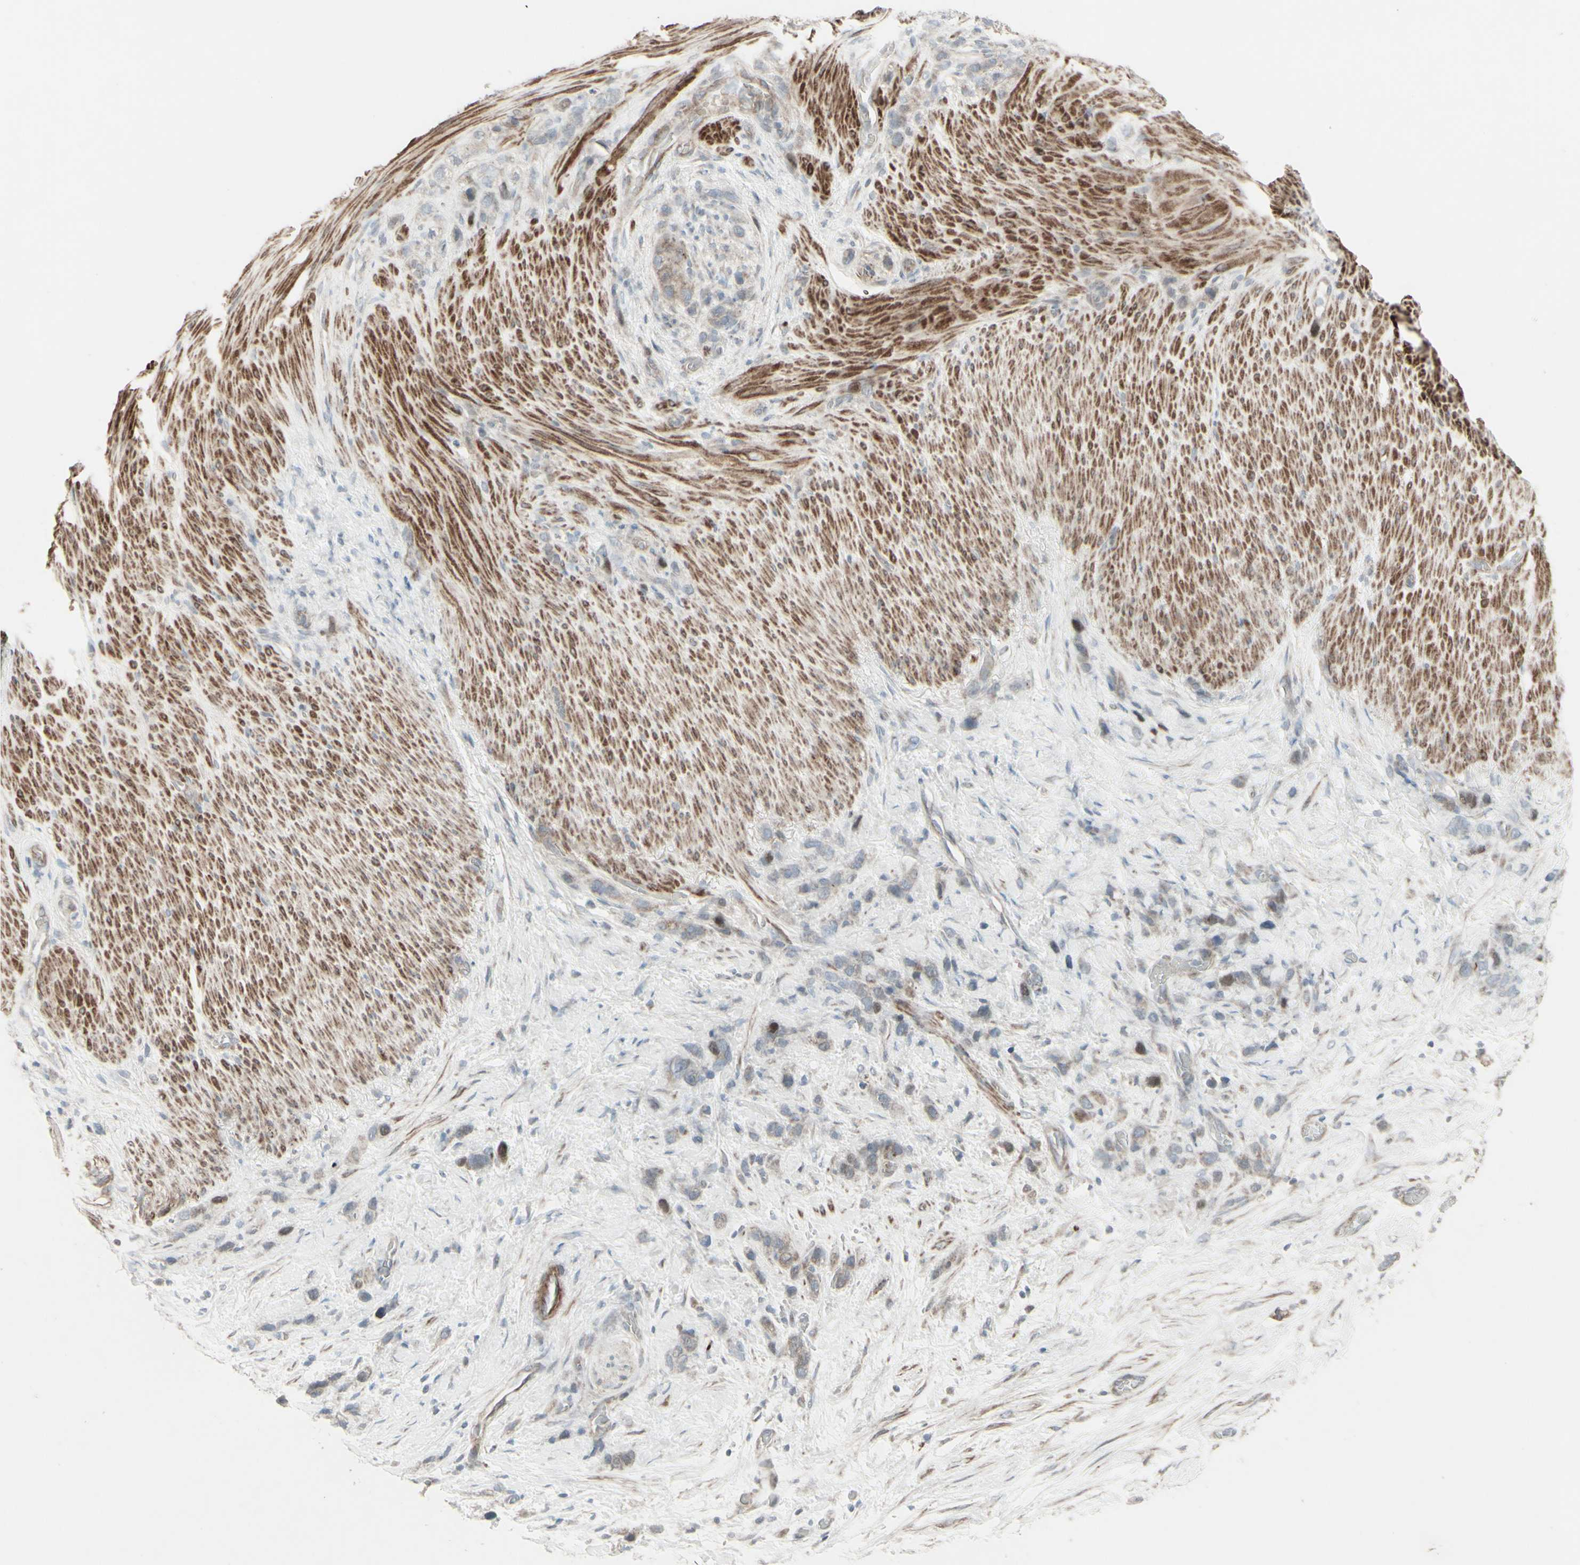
{"staining": {"intensity": "weak", "quantity": "25%-75%", "location": "cytoplasmic/membranous"}, "tissue": "stomach cancer", "cell_type": "Tumor cells", "image_type": "cancer", "snomed": [{"axis": "morphology", "description": "Adenocarcinoma, NOS"}, {"axis": "morphology", "description": "Adenocarcinoma, High grade"}, {"axis": "topography", "description": "Stomach, upper"}, {"axis": "topography", "description": "Stomach, lower"}], "caption": "The histopathology image reveals staining of stomach cancer (adenocarcinoma (high-grade)), revealing weak cytoplasmic/membranous protein staining (brown color) within tumor cells.", "gene": "GMNN", "patient": {"sex": "female", "age": 65}}